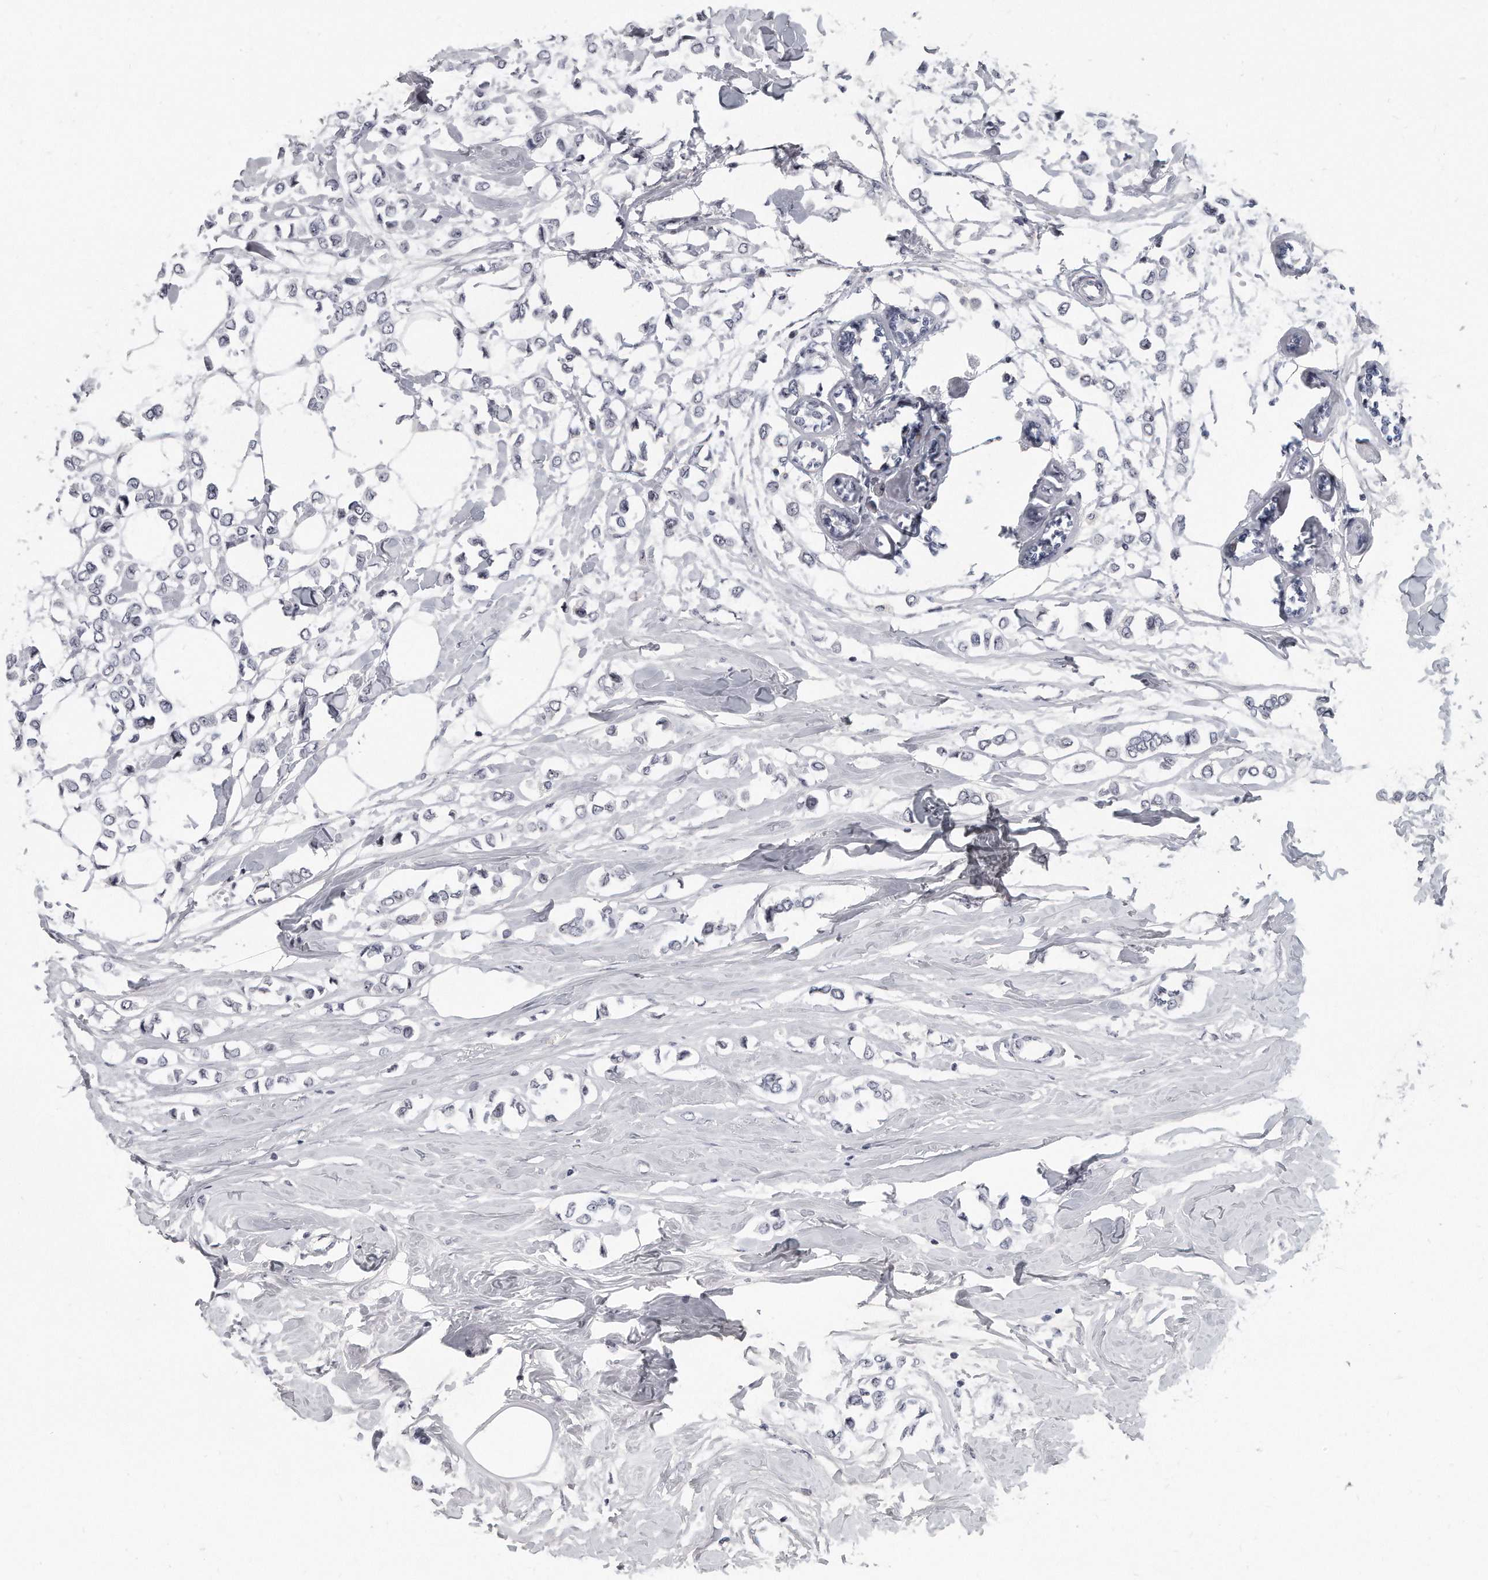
{"staining": {"intensity": "negative", "quantity": "none", "location": "none"}, "tissue": "breast cancer", "cell_type": "Tumor cells", "image_type": "cancer", "snomed": [{"axis": "morphology", "description": "Lobular carcinoma"}, {"axis": "topography", "description": "Breast"}], "caption": "Tumor cells are negative for protein expression in human lobular carcinoma (breast).", "gene": "TFCP2L1", "patient": {"sex": "female", "age": 51}}